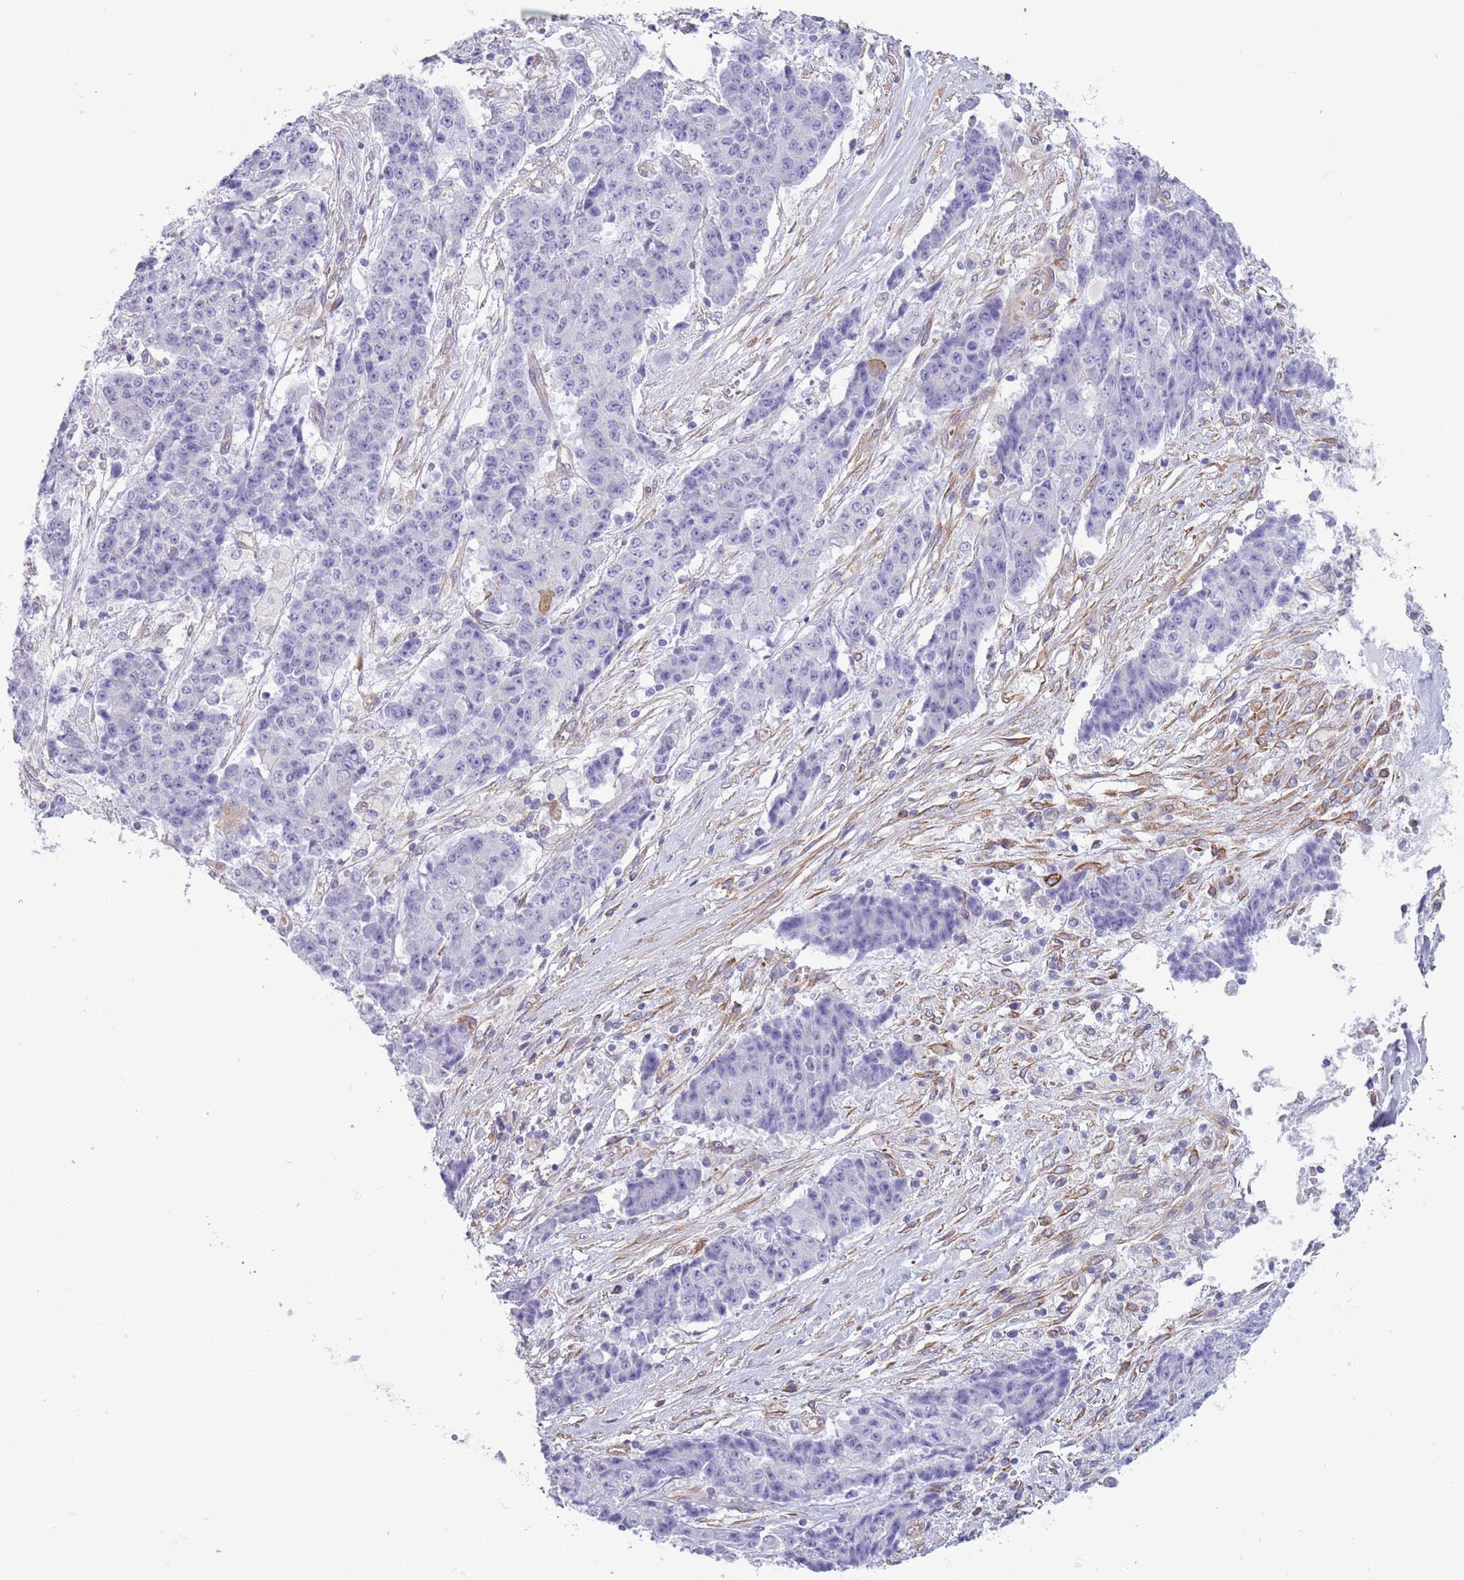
{"staining": {"intensity": "negative", "quantity": "none", "location": "none"}, "tissue": "ovarian cancer", "cell_type": "Tumor cells", "image_type": "cancer", "snomed": [{"axis": "morphology", "description": "Carcinoma, endometroid"}, {"axis": "topography", "description": "Ovary"}], "caption": "Ovarian cancer (endometroid carcinoma) stained for a protein using immunohistochemistry (IHC) displays no expression tumor cells.", "gene": "RBP3", "patient": {"sex": "female", "age": 42}}